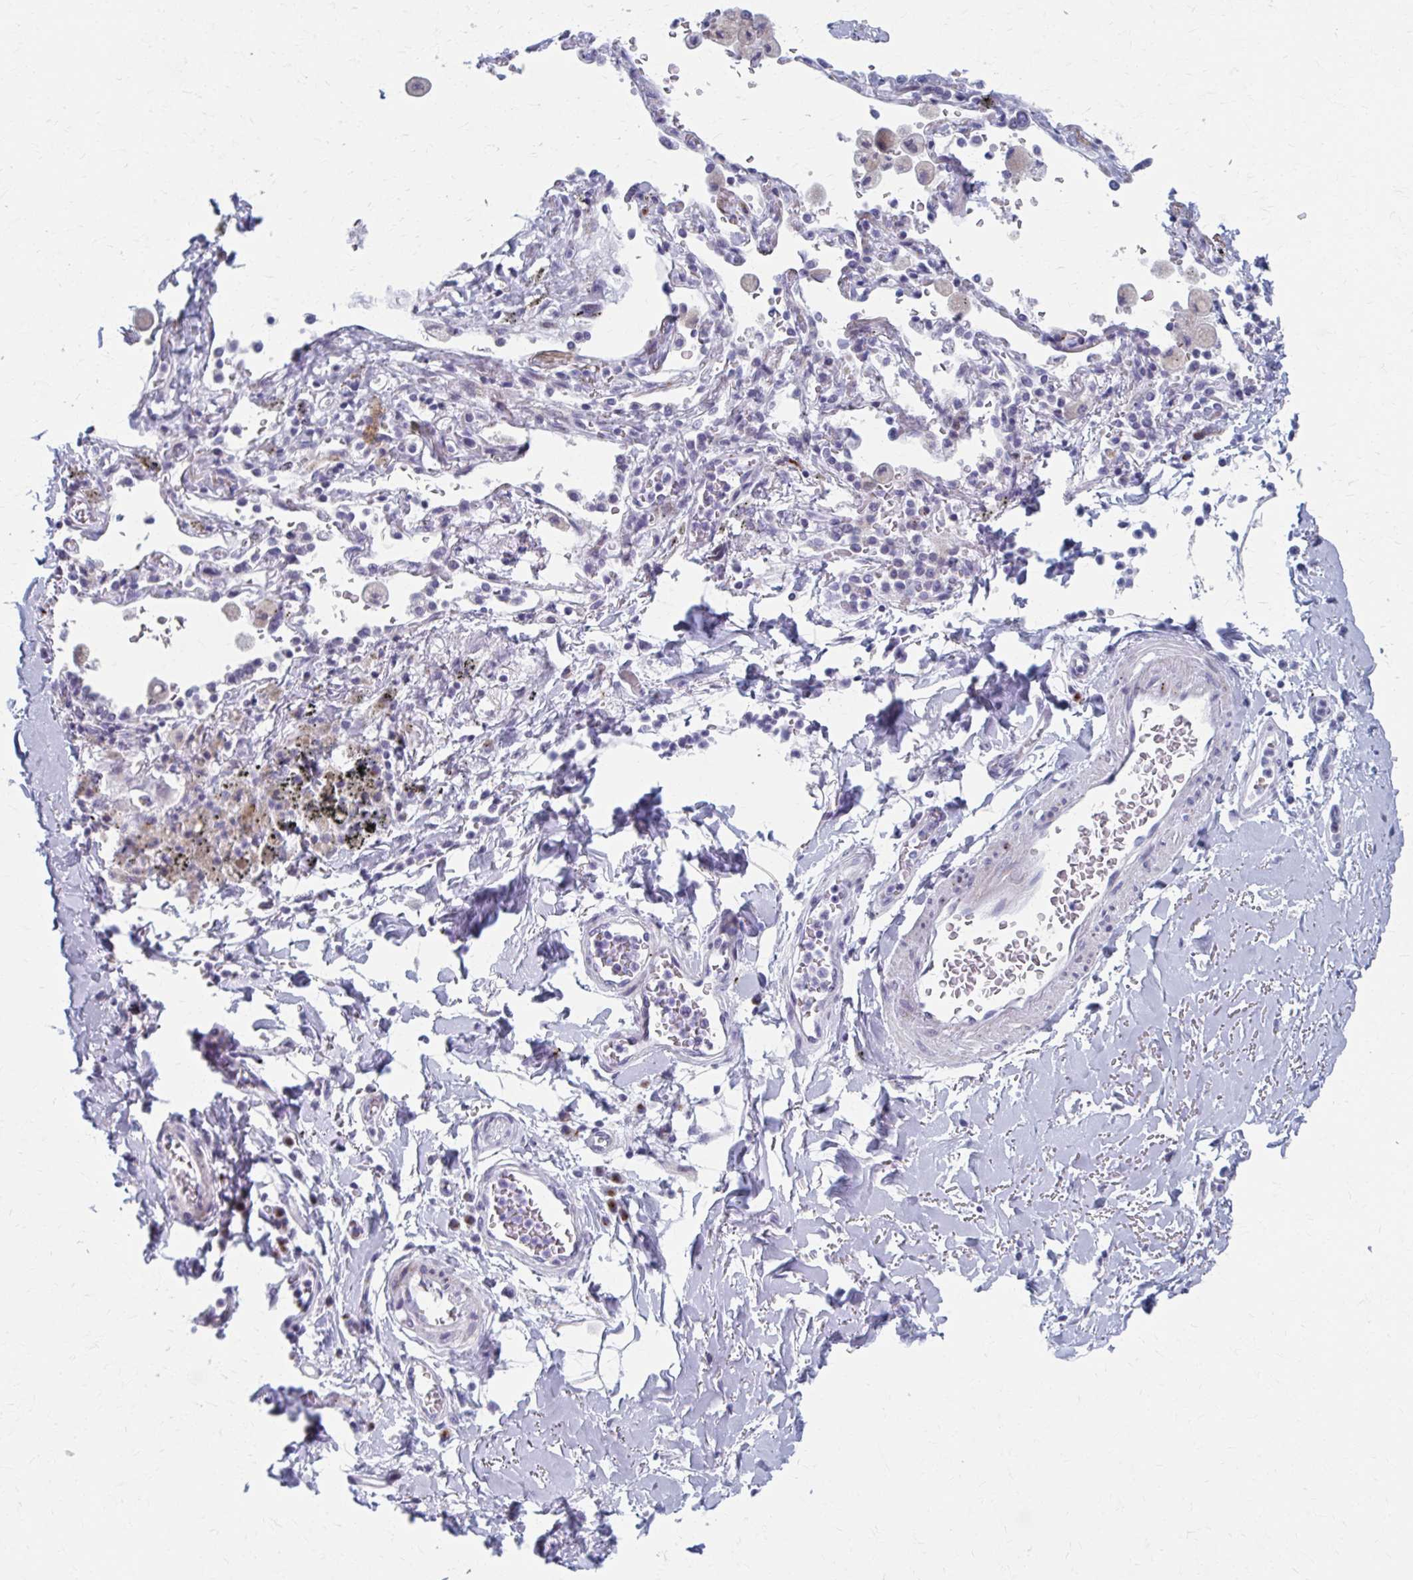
{"staining": {"intensity": "negative", "quantity": "none", "location": "none"}, "tissue": "soft tissue", "cell_type": "Chondrocytes", "image_type": "normal", "snomed": [{"axis": "morphology", "description": "Normal tissue, NOS"}, {"axis": "morphology", "description": "Degeneration, NOS"}, {"axis": "topography", "description": "Cartilage tissue"}, {"axis": "topography", "description": "Lung"}], "caption": "DAB immunohistochemical staining of normal human soft tissue exhibits no significant positivity in chondrocytes.", "gene": "OLFM2", "patient": {"sex": "female", "age": 61}}